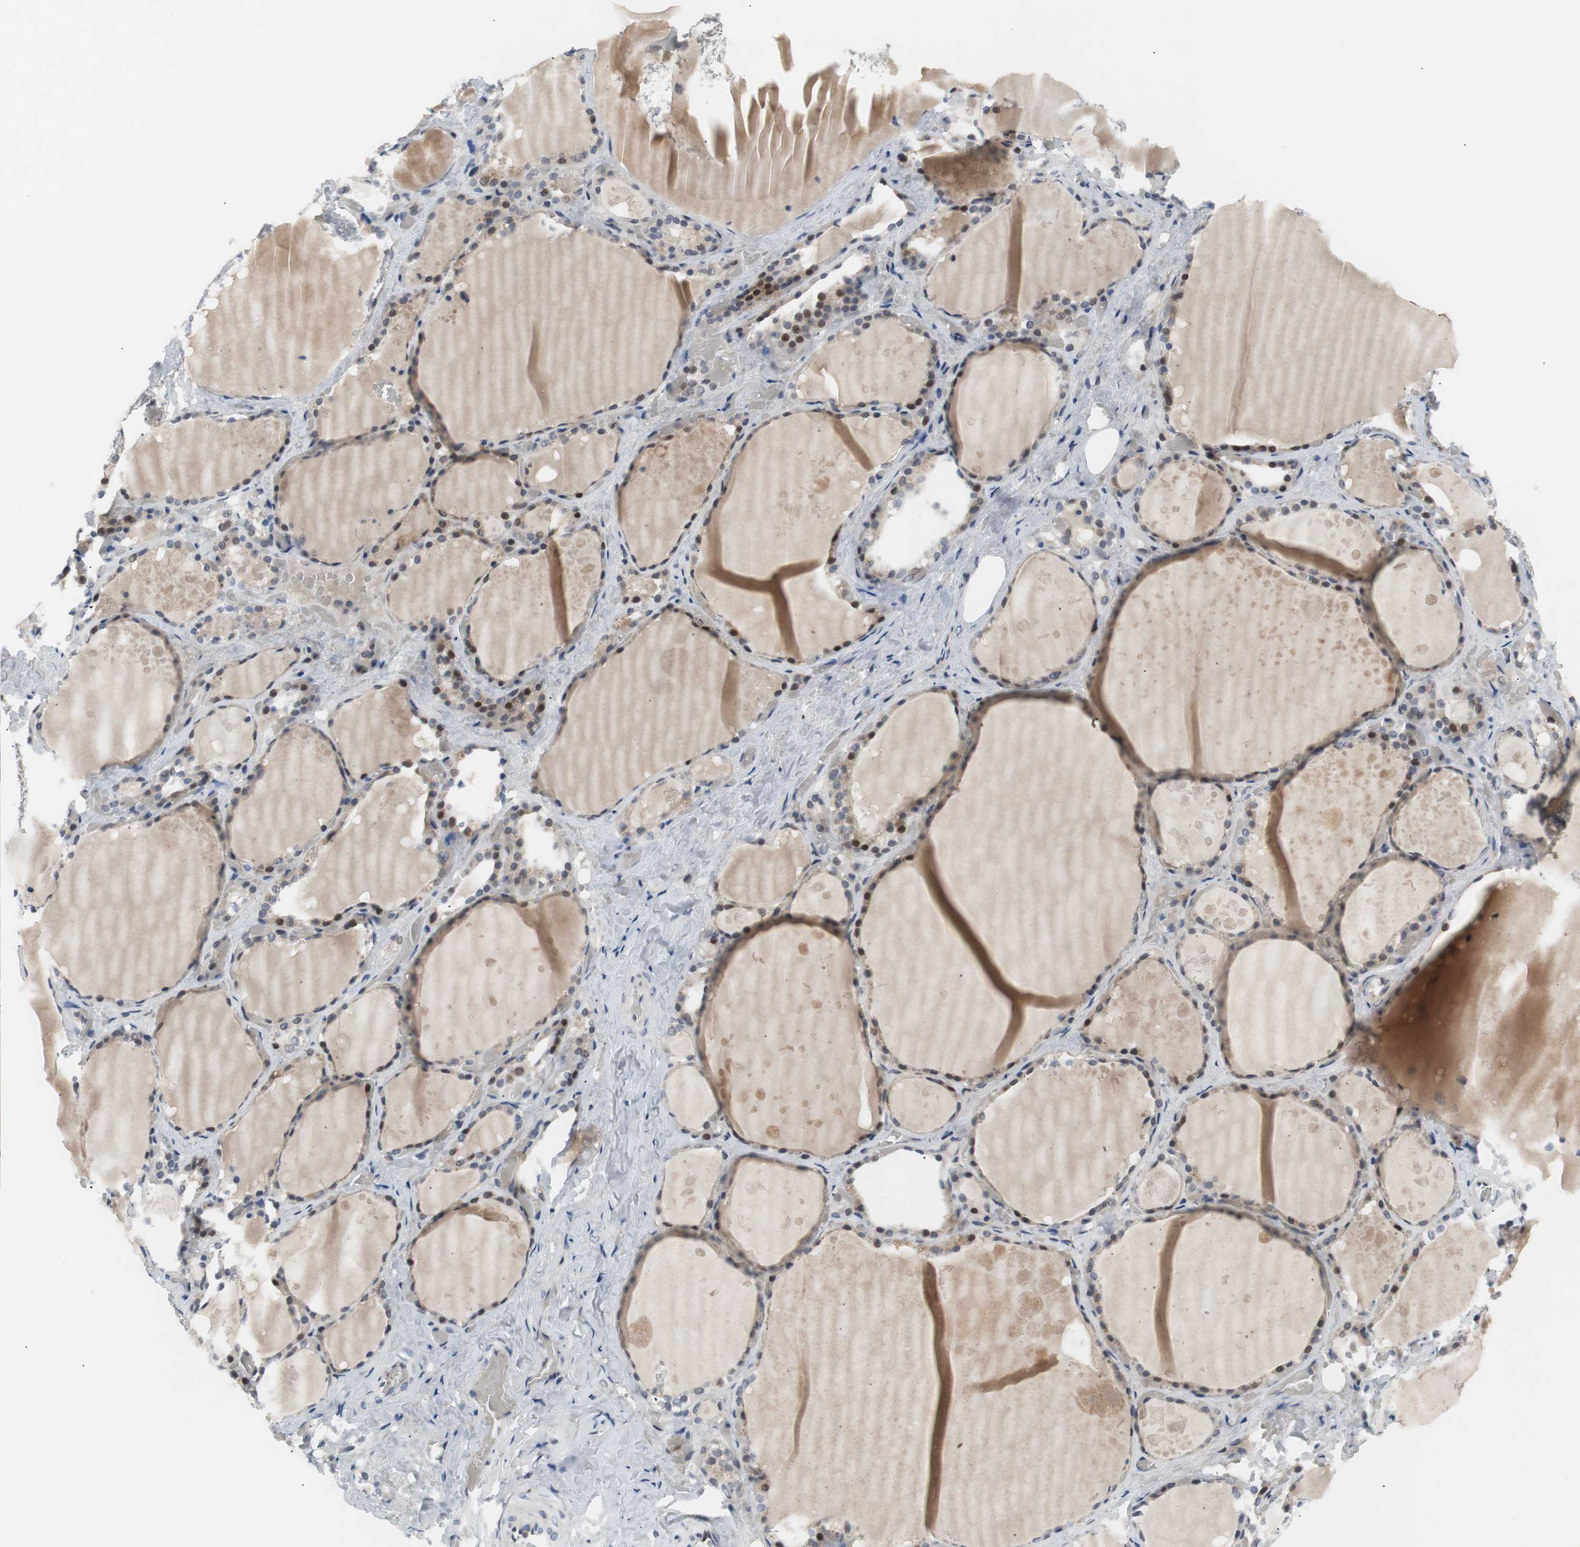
{"staining": {"intensity": "moderate", "quantity": "25%-75%", "location": "cytoplasmic/membranous,nuclear"}, "tissue": "thyroid gland", "cell_type": "Glandular cells", "image_type": "normal", "snomed": [{"axis": "morphology", "description": "Normal tissue, NOS"}, {"axis": "topography", "description": "Thyroid gland"}], "caption": "A brown stain highlights moderate cytoplasmic/membranous,nuclear staining of a protein in glandular cells of benign thyroid gland.", "gene": "MAP2K4", "patient": {"sex": "male", "age": 61}}